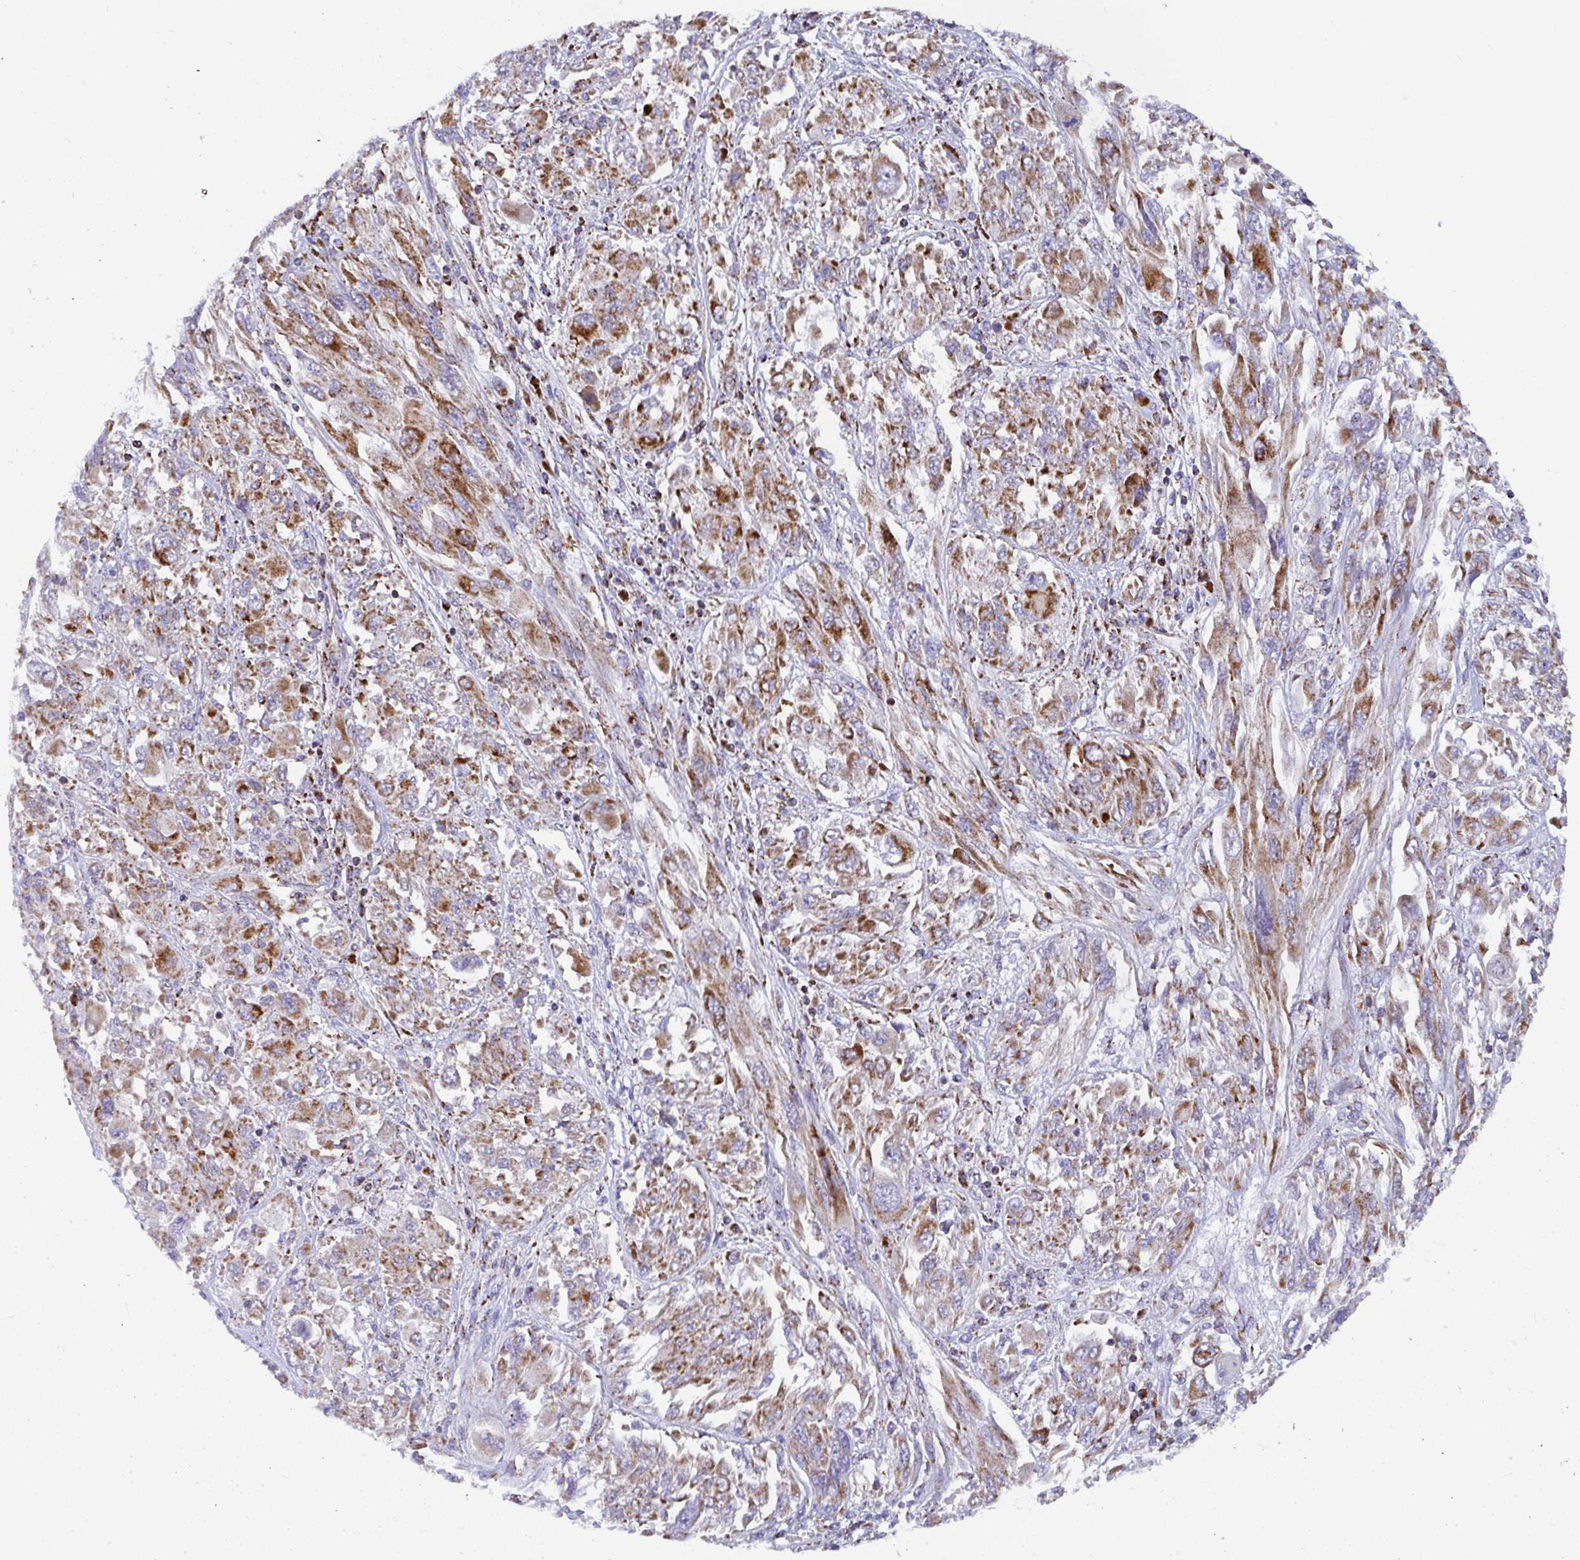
{"staining": {"intensity": "moderate", "quantity": ">75%", "location": "cytoplasmic/membranous"}, "tissue": "melanoma", "cell_type": "Tumor cells", "image_type": "cancer", "snomed": [{"axis": "morphology", "description": "Malignant melanoma, NOS"}, {"axis": "topography", "description": "Skin"}], "caption": "A brown stain labels moderate cytoplasmic/membranous positivity of a protein in malignant melanoma tumor cells.", "gene": "ATP5MJ", "patient": {"sex": "female", "age": 91}}